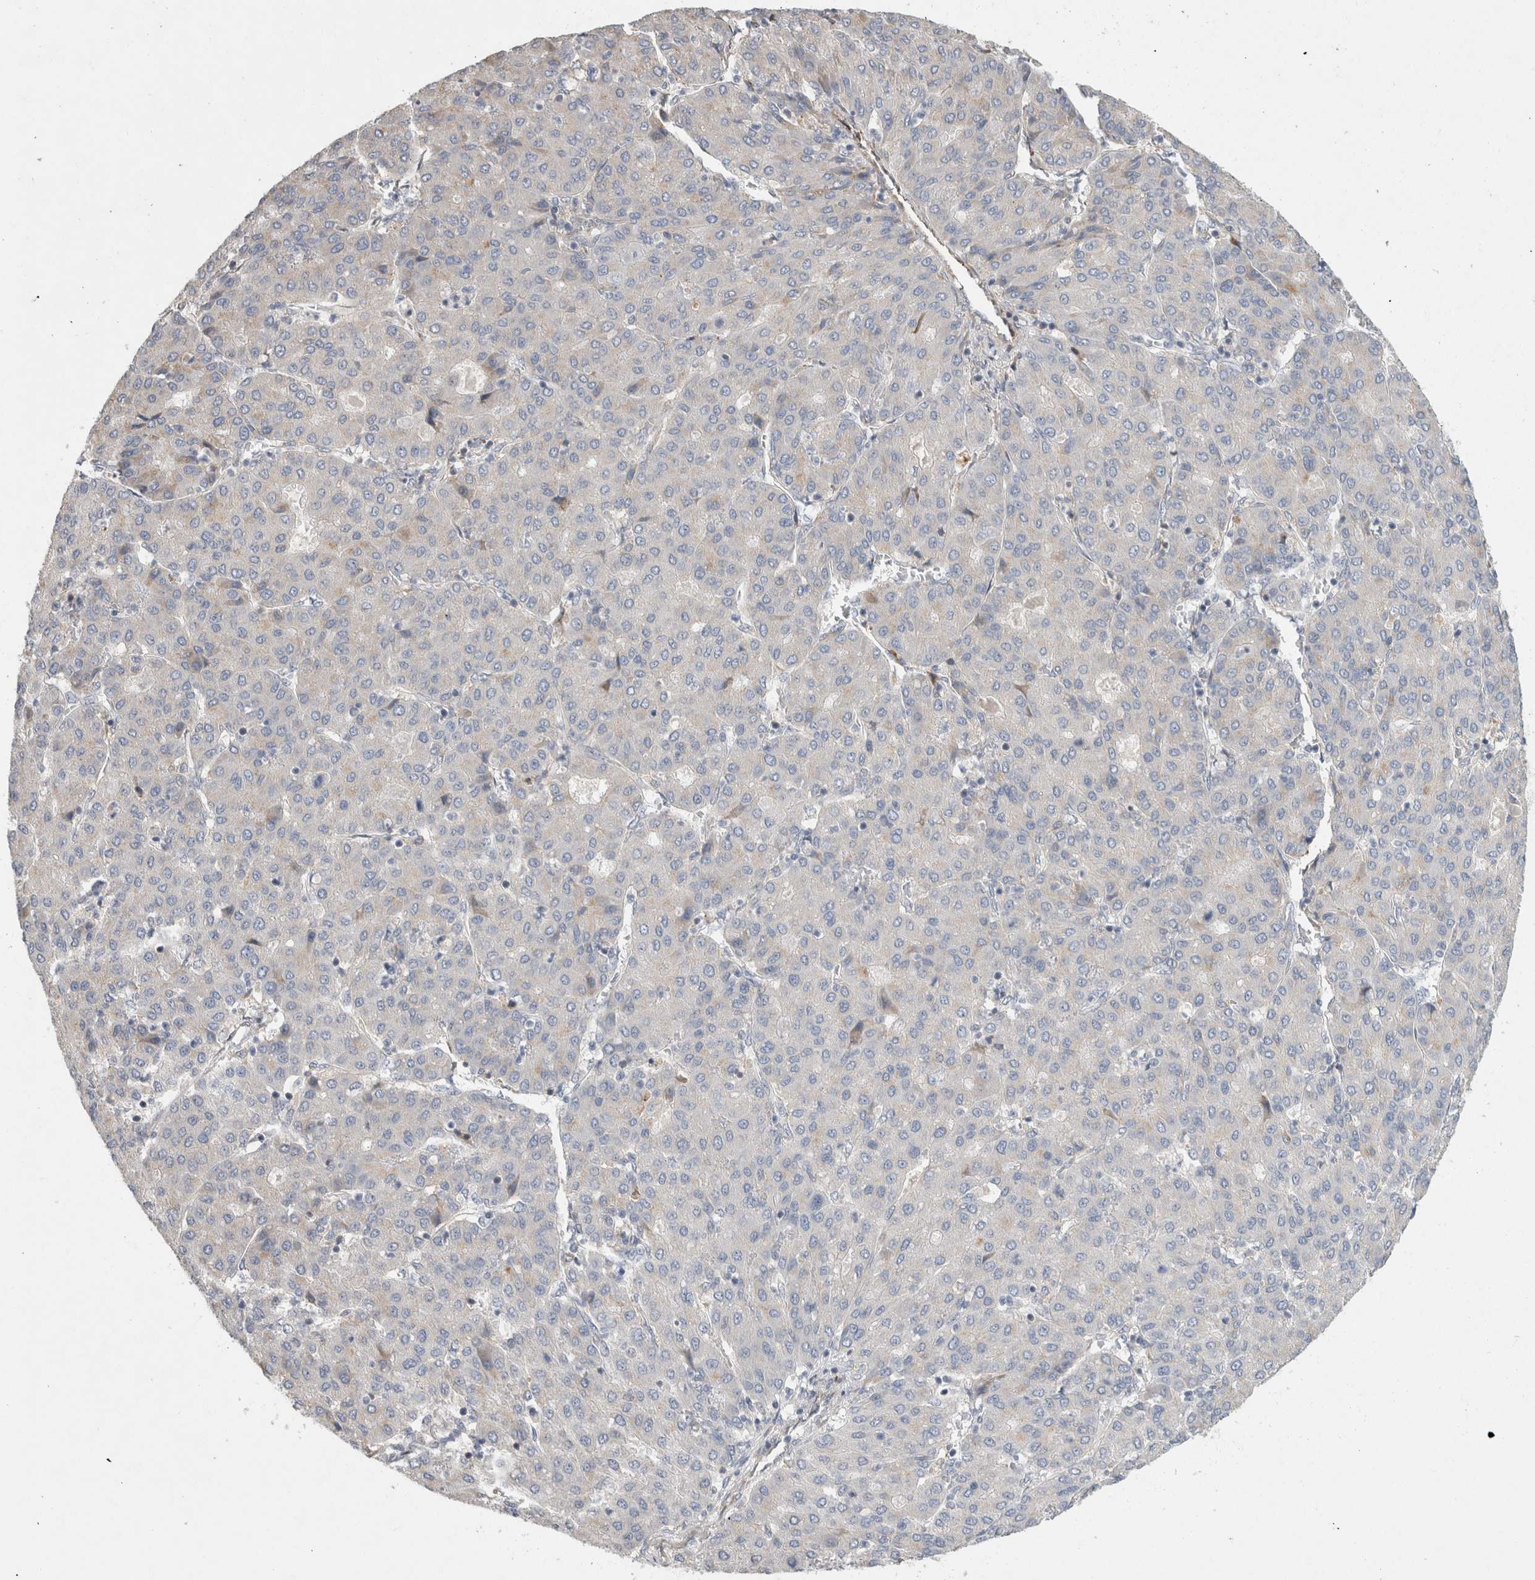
{"staining": {"intensity": "negative", "quantity": "none", "location": "none"}, "tissue": "liver cancer", "cell_type": "Tumor cells", "image_type": "cancer", "snomed": [{"axis": "morphology", "description": "Carcinoma, Hepatocellular, NOS"}, {"axis": "topography", "description": "Liver"}], "caption": "IHC image of neoplastic tissue: human liver cancer (hepatocellular carcinoma) stained with DAB demonstrates no significant protein positivity in tumor cells.", "gene": "TRMT9B", "patient": {"sex": "male", "age": 65}}